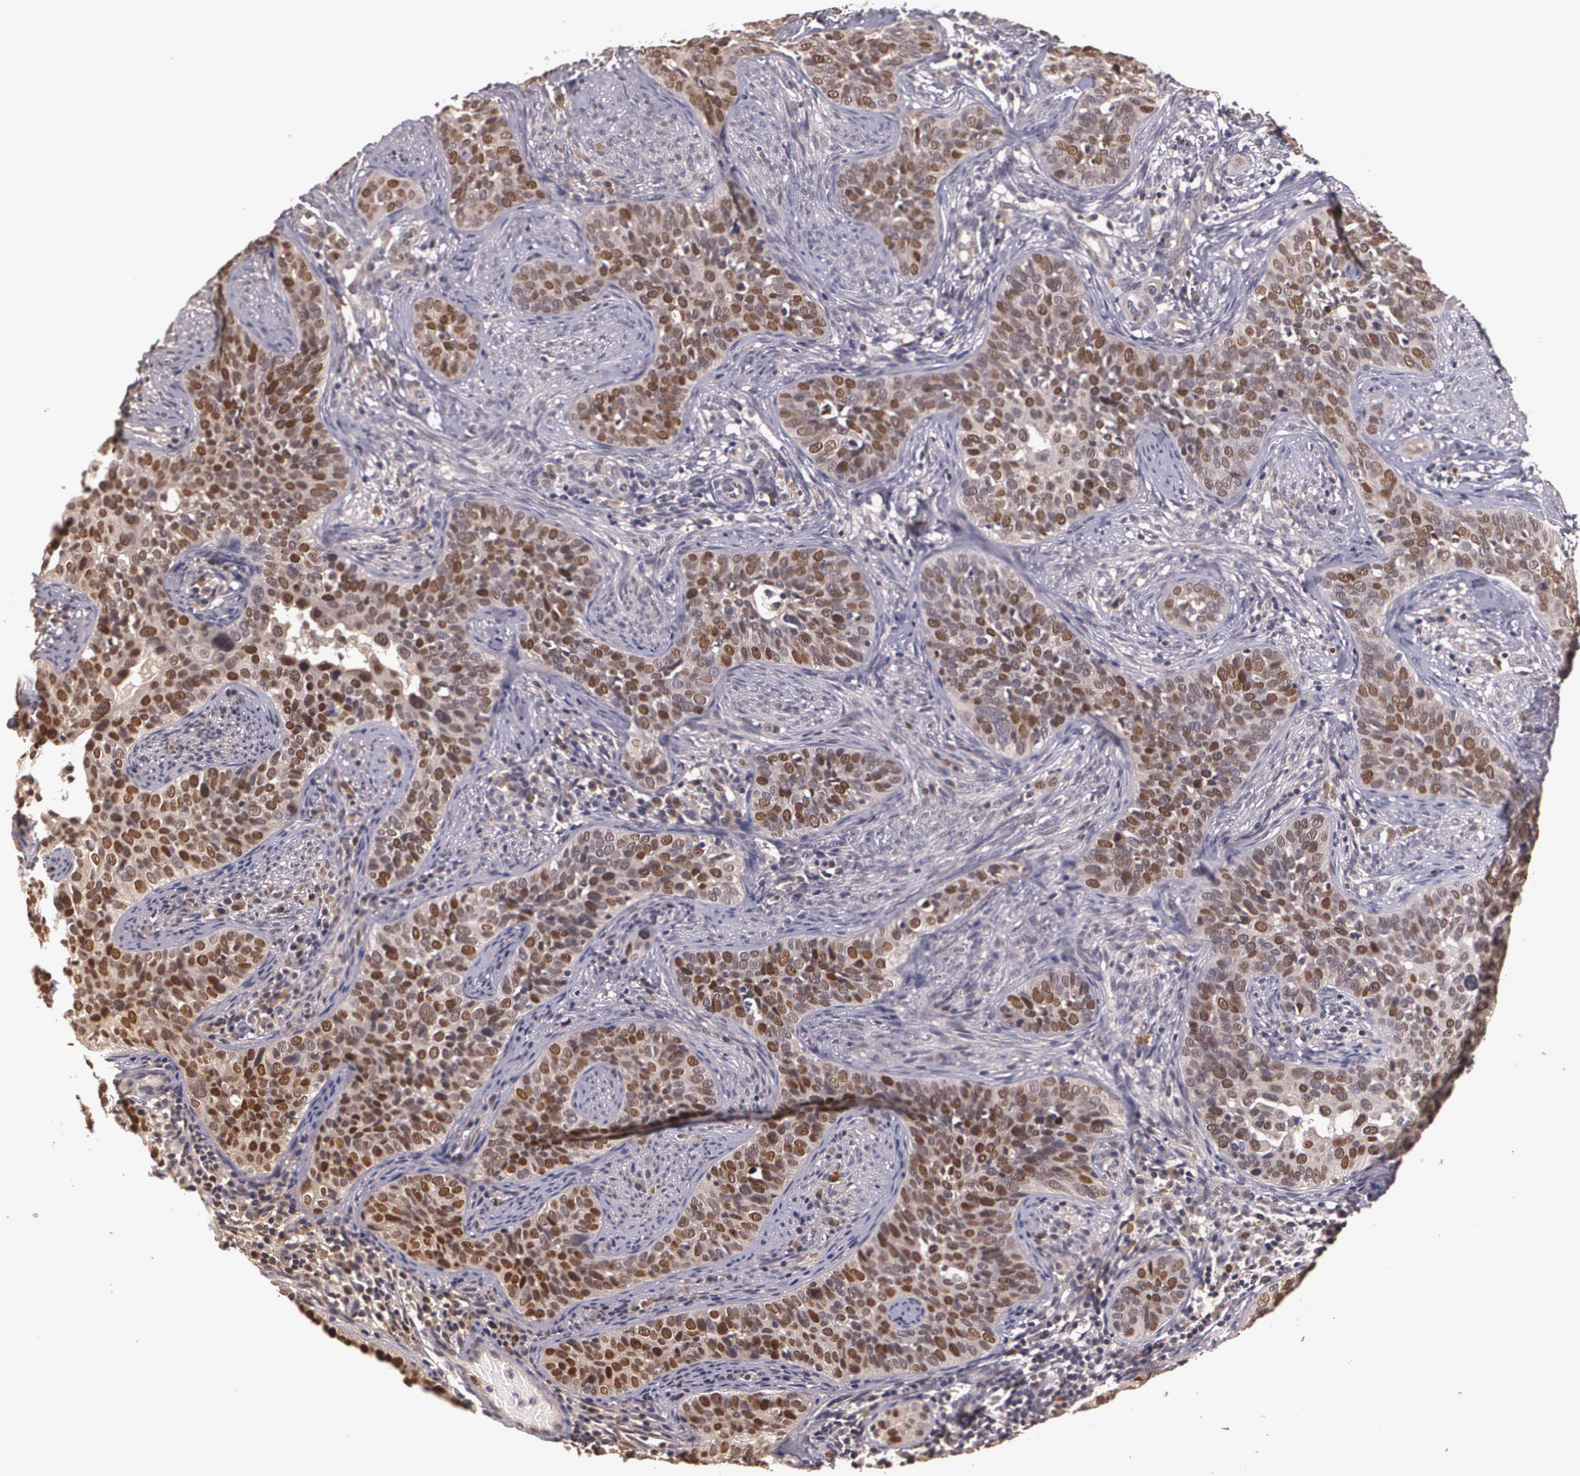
{"staining": {"intensity": "strong", "quantity": "25%-75%", "location": "cytoplasmic/membranous,nuclear"}, "tissue": "cervical cancer", "cell_type": "Tumor cells", "image_type": "cancer", "snomed": [{"axis": "morphology", "description": "Squamous cell carcinoma, NOS"}, {"axis": "topography", "description": "Cervix"}], "caption": "A high-resolution photomicrograph shows immunohistochemistry (IHC) staining of cervical cancer (squamous cell carcinoma), which displays strong cytoplasmic/membranous and nuclear staining in approximately 25%-75% of tumor cells.", "gene": "BRCA1", "patient": {"sex": "female", "age": 31}}